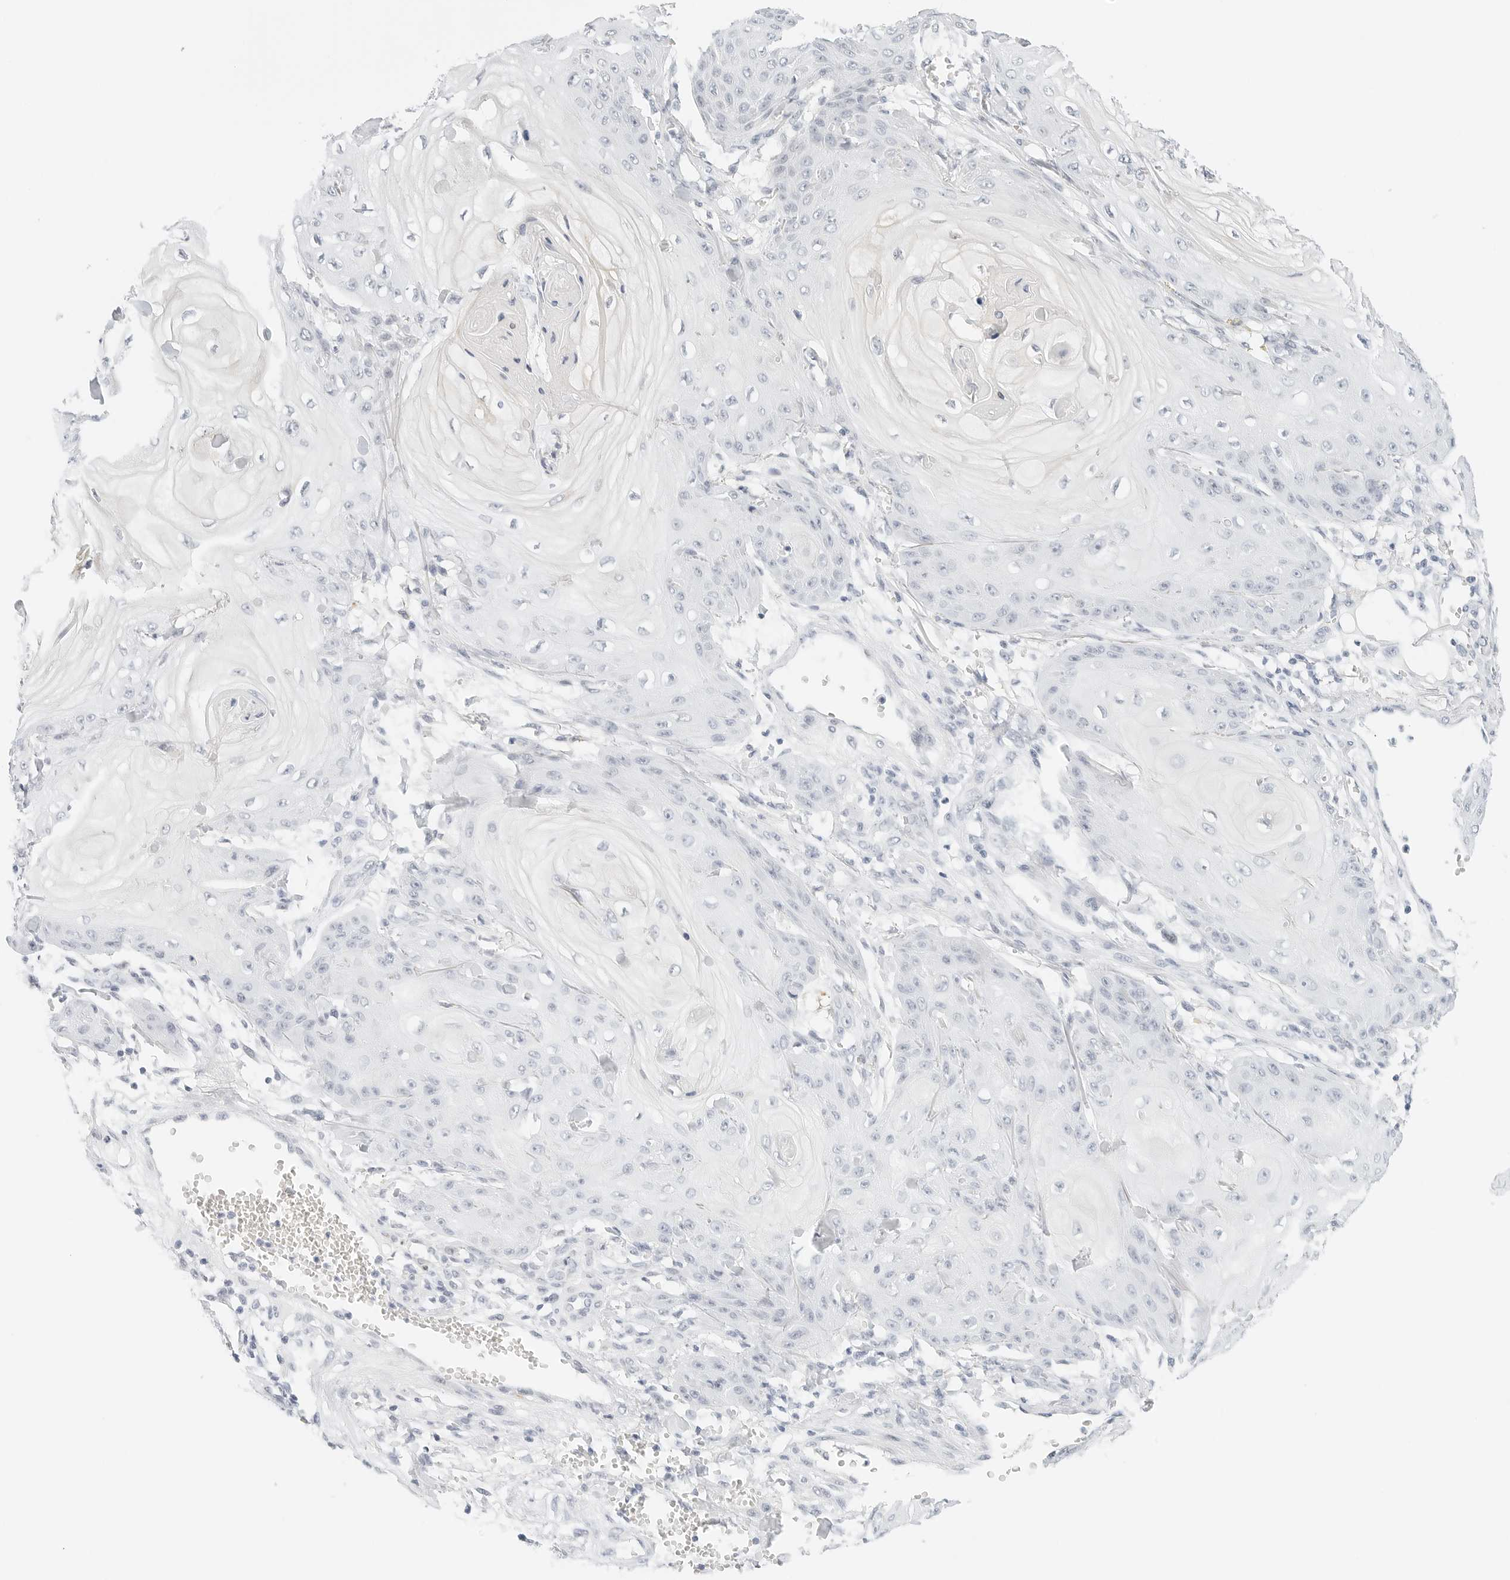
{"staining": {"intensity": "negative", "quantity": "none", "location": "none"}, "tissue": "skin cancer", "cell_type": "Tumor cells", "image_type": "cancer", "snomed": [{"axis": "morphology", "description": "Squamous cell carcinoma, NOS"}, {"axis": "topography", "description": "Skin"}], "caption": "Immunohistochemistry of skin cancer shows no staining in tumor cells.", "gene": "CD22", "patient": {"sex": "male", "age": 74}}